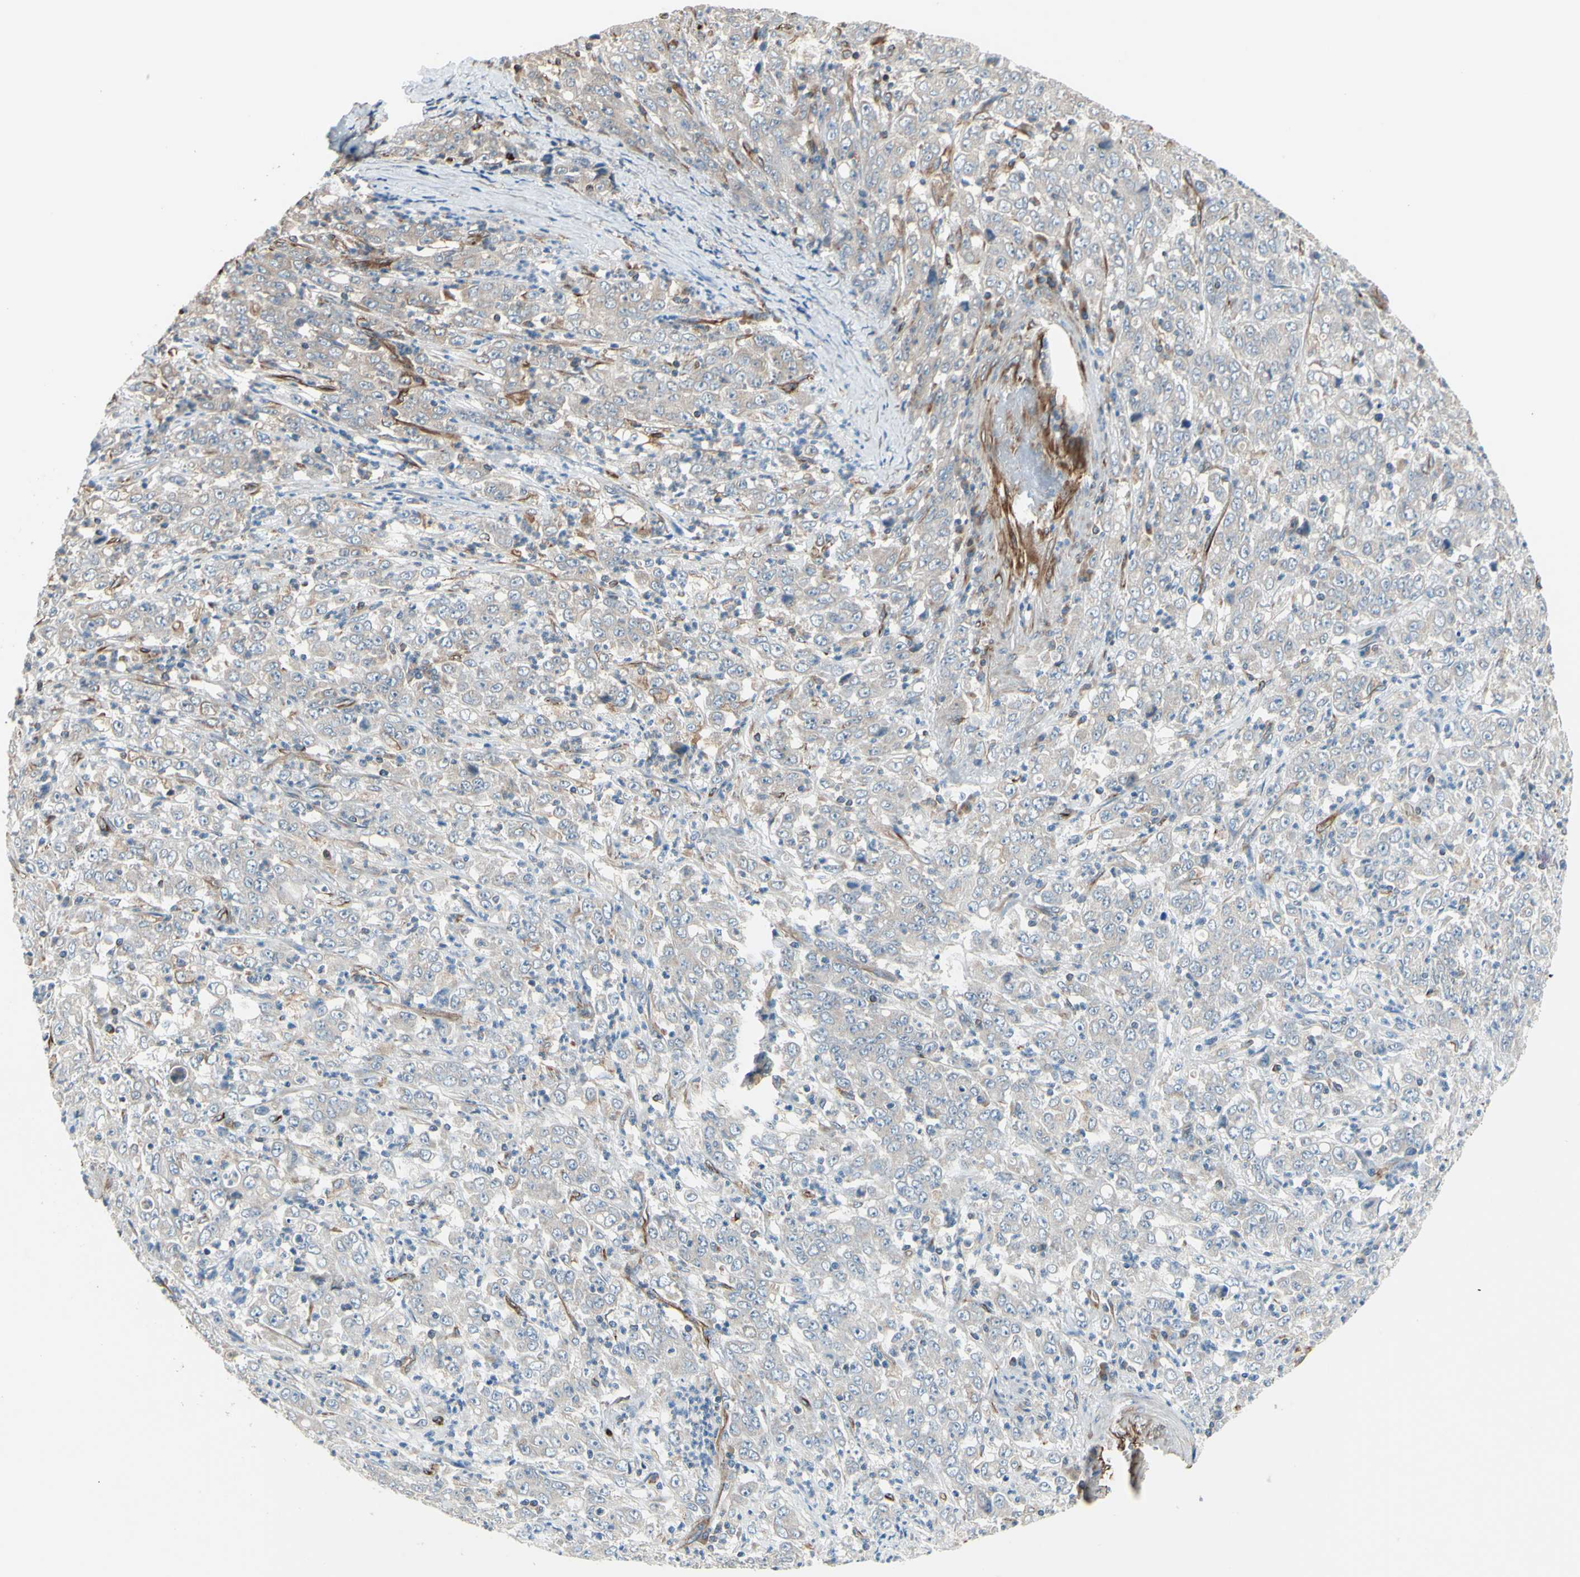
{"staining": {"intensity": "negative", "quantity": "none", "location": "none"}, "tissue": "stomach cancer", "cell_type": "Tumor cells", "image_type": "cancer", "snomed": [{"axis": "morphology", "description": "Adenocarcinoma, NOS"}, {"axis": "topography", "description": "Stomach, lower"}], "caption": "A high-resolution image shows immunohistochemistry staining of adenocarcinoma (stomach), which exhibits no significant staining in tumor cells.", "gene": "TRAF2", "patient": {"sex": "female", "age": 71}}